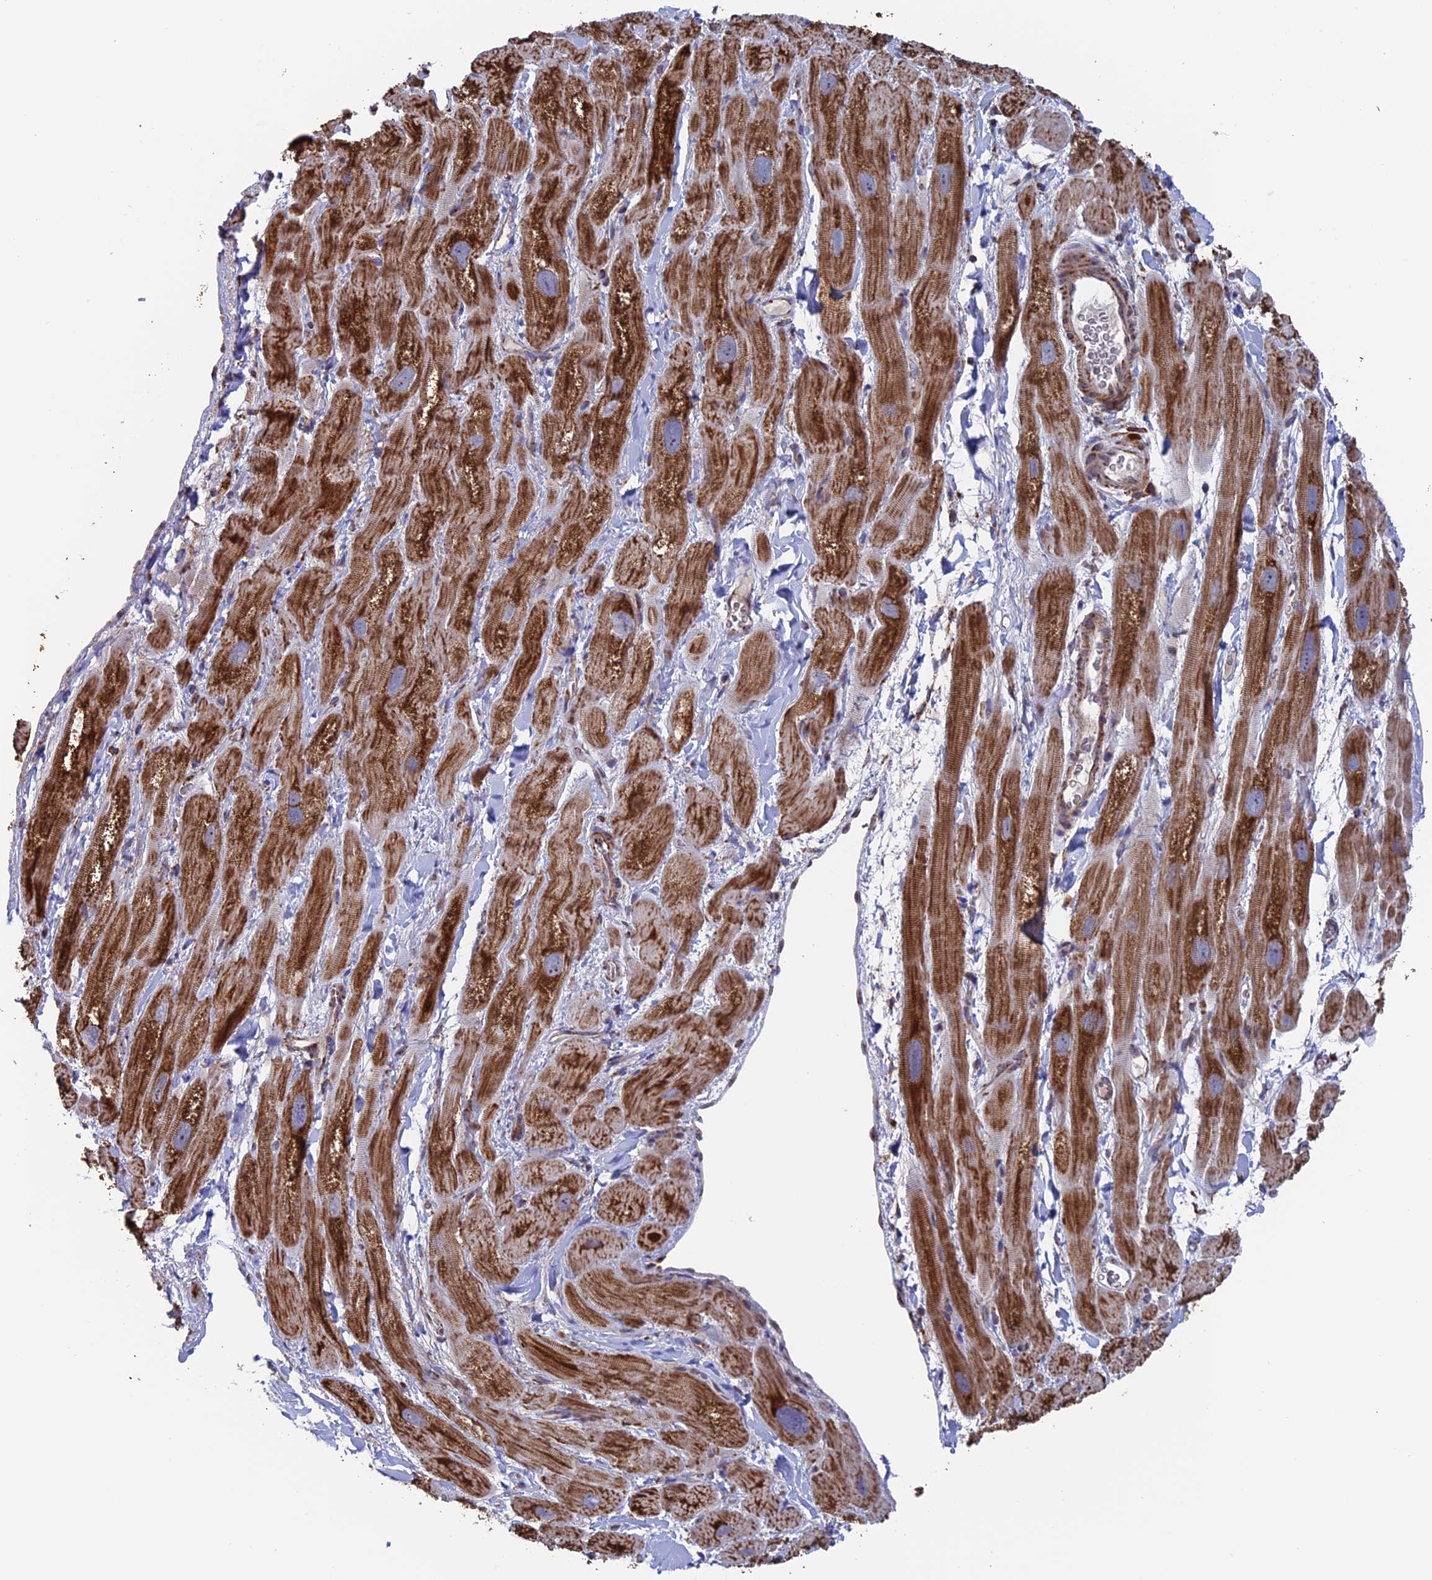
{"staining": {"intensity": "strong", "quantity": ">75%", "location": "cytoplasmic/membranous"}, "tissue": "heart muscle", "cell_type": "Cardiomyocytes", "image_type": "normal", "snomed": [{"axis": "morphology", "description": "Normal tissue, NOS"}, {"axis": "topography", "description": "Heart"}], "caption": "Benign heart muscle exhibits strong cytoplasmic/membranous staining in about >75% of cardiomyocytes.", "gene": "DTYMK", "patient": {"sex": "male", "age": 49}}